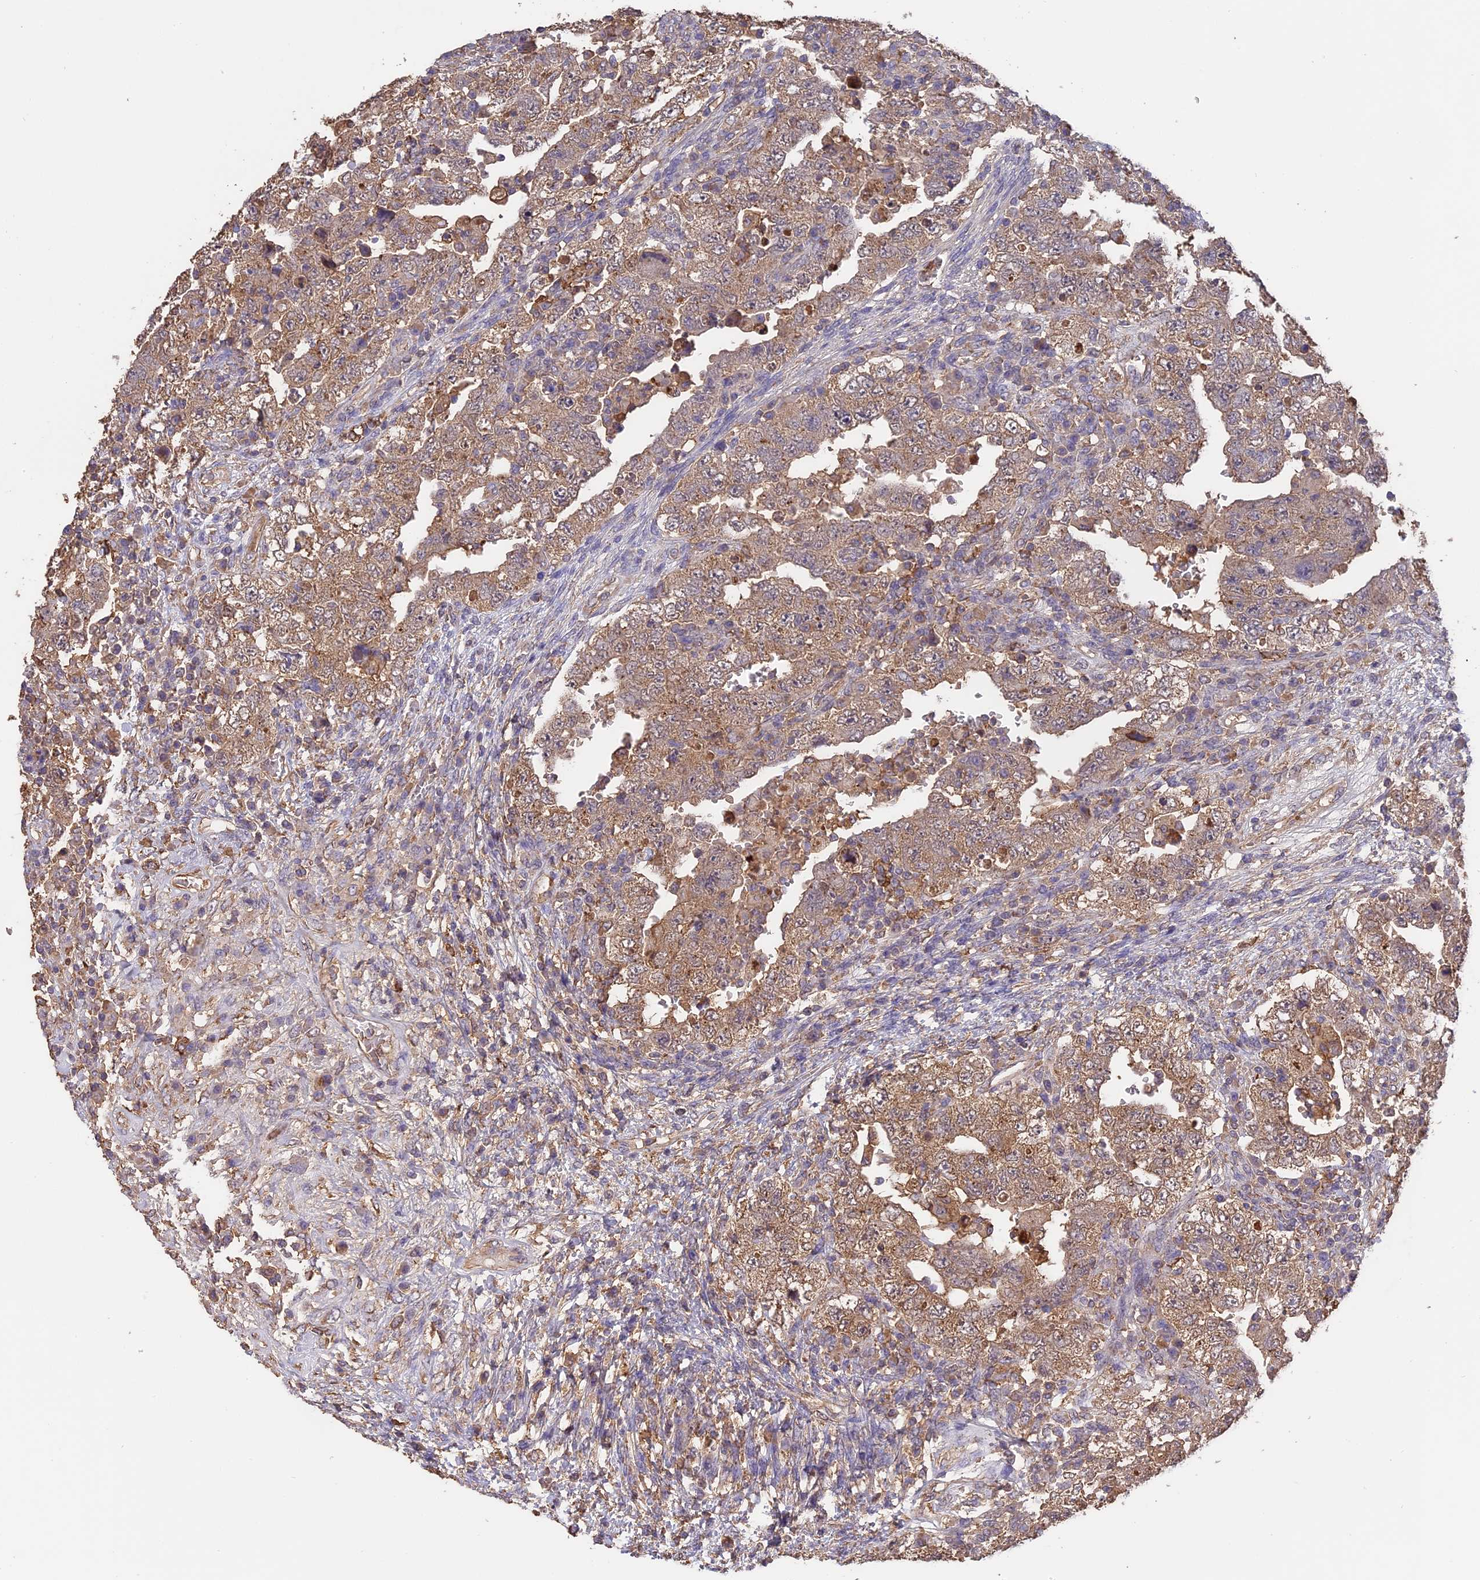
{"staining": {"intensity": "moderate", "quantity": ">75%", "location": "cytoplasmic/membranous"}, "tissue": "testis cancer", "cell_type": "Tumor cells", "image_type": "cancer", "snomed": [{"axis": "morphology", "description": "Carcinoma, Embryonal, NOS"}, {"axis": "topography", "description": "Testis"}], "caption": "Immunohistochemistry (IHC) (DAB (3,3'-diaminobenzidine)) staining of testis cancer reveals moderate cytoplasmic/membranous protein positivity in approximately >75% of tumor cells.", "gene": "ARHGAP19", "patient": {"sex": "male", "age": 26}}